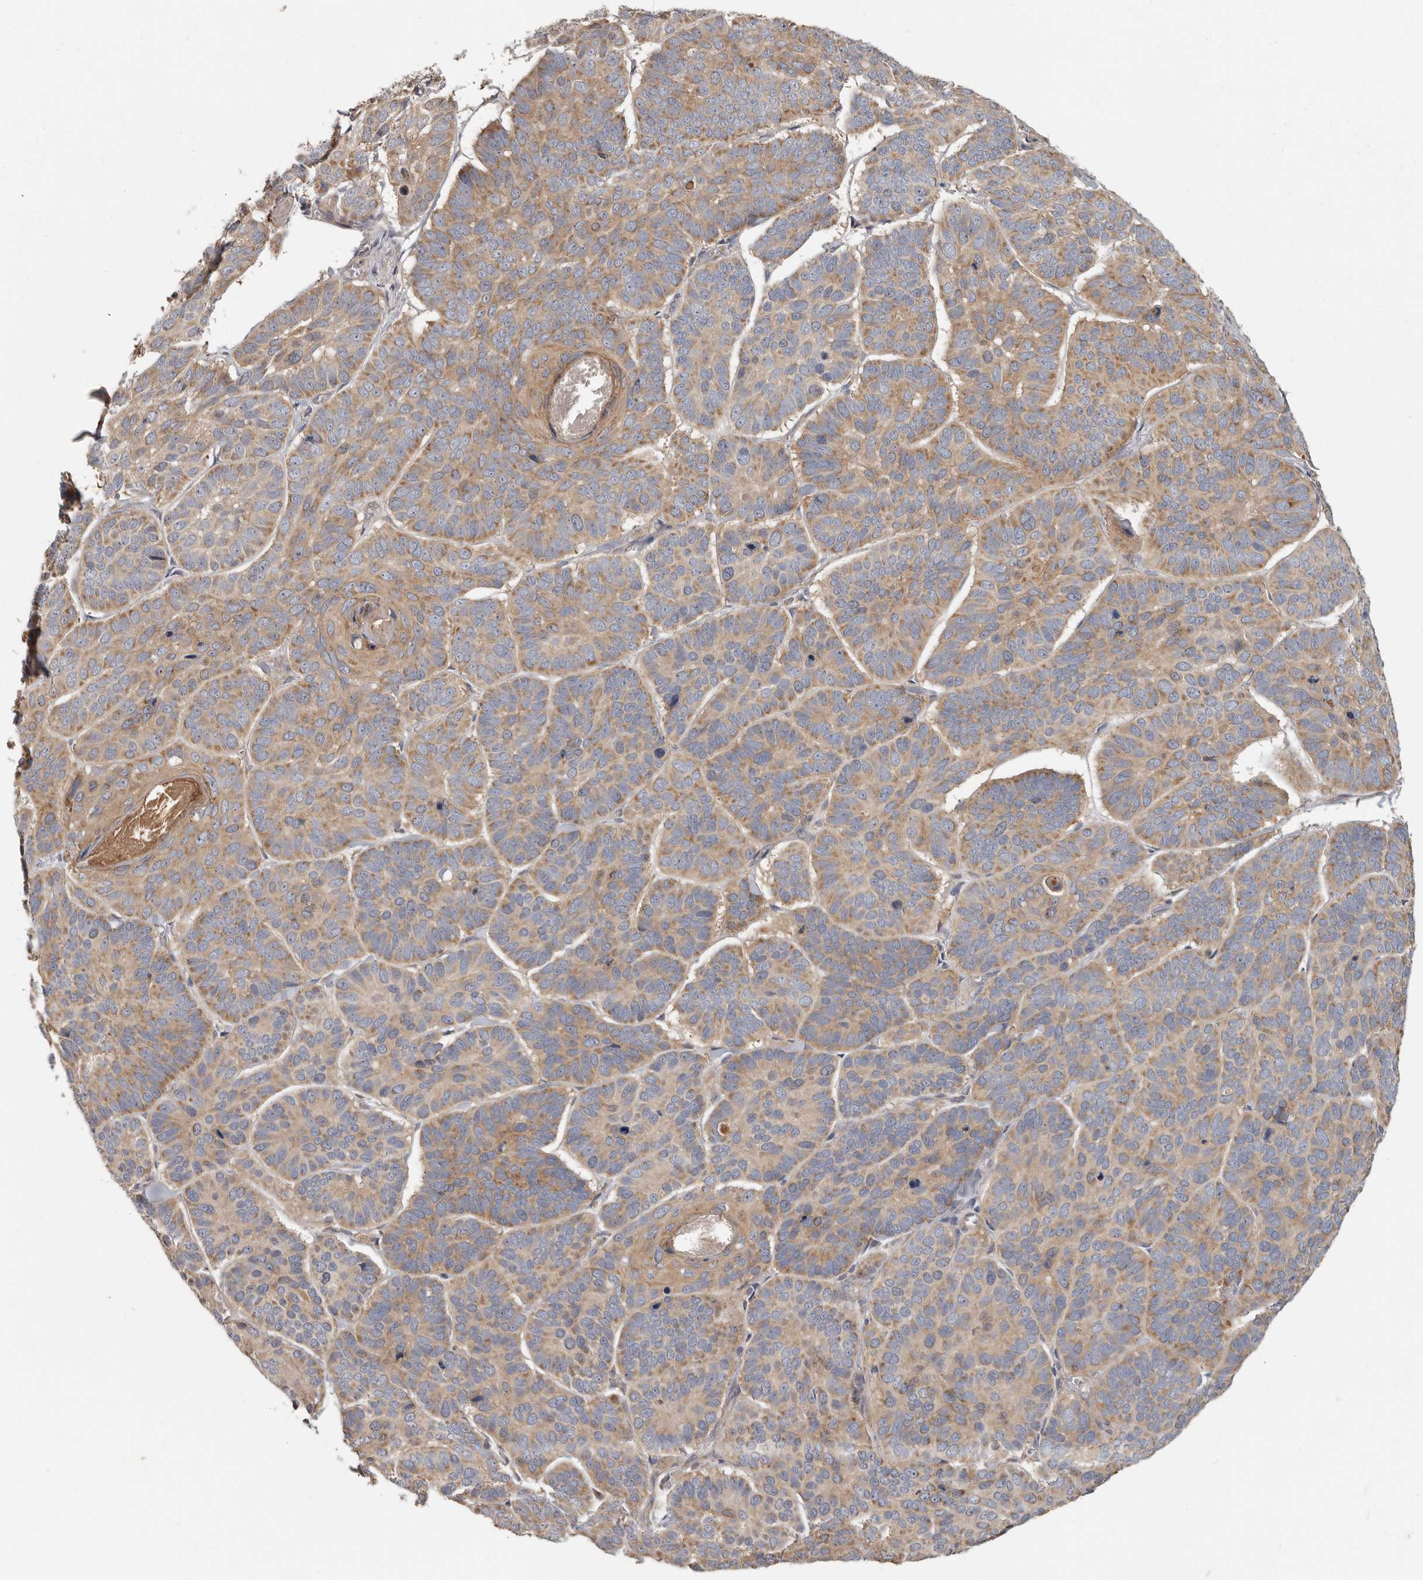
{"staining": {"intensity": "moderate", "quantity": ">75%", "location": "cytoplasmic/membranous"}, "tissue": "skin cancer", "cell_type": "Tumor cells", "image_type": "cancer", "snomed": [{"axis": "morphology", "description": "Basal cell carcinoma"}, {"axis": "topography", "description": "Skin"}], "caption": "Tumor cells reveal moderate cytoplasmic/membranous positivity in about >75% of cells in skin cancer.", "gene": "UNK", "patient": {"sex": "male", "age": 62}}